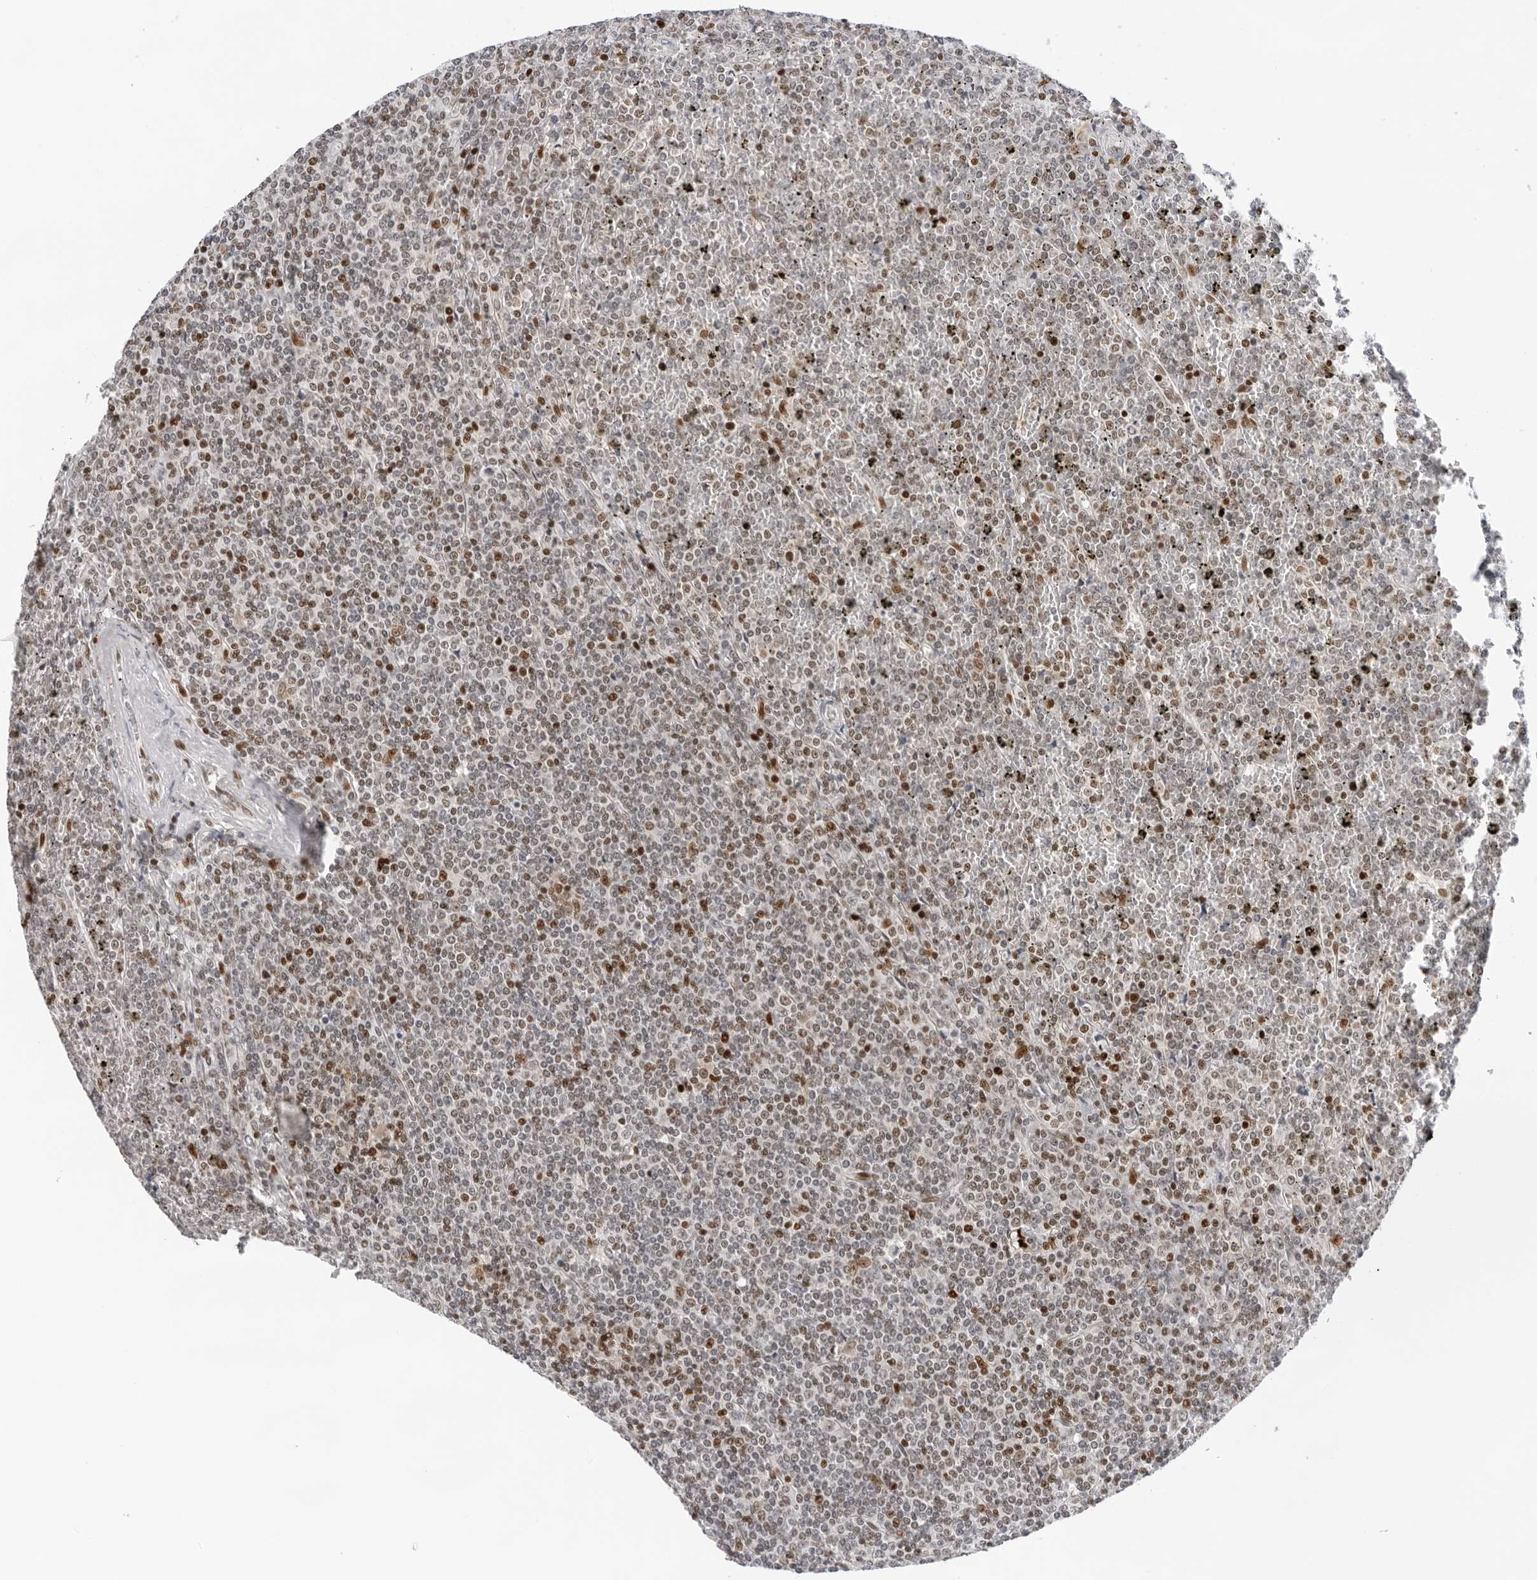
{"staining": {"intensity": "moderate", "quantity": "<25%", "location": "nuclear"}, "tissue": "lymphoma", "cell_type": "Tumor cells", "image_type": "cancer", "snomed": [{"axis": "morphology", "description": "Malignant lymphoma, non-Hodgkin's type, Low grade"}, {"axis": "topography", "description": "Spleen"}], "caption": "This photomicrograph shows immunohistochemistry (IHC) staining of human lymphoma, with low moderate nuclear staining in about <25% of tumor cells.", "gene": "OGG1", "patient": {"sex": "female", "age": 19}}